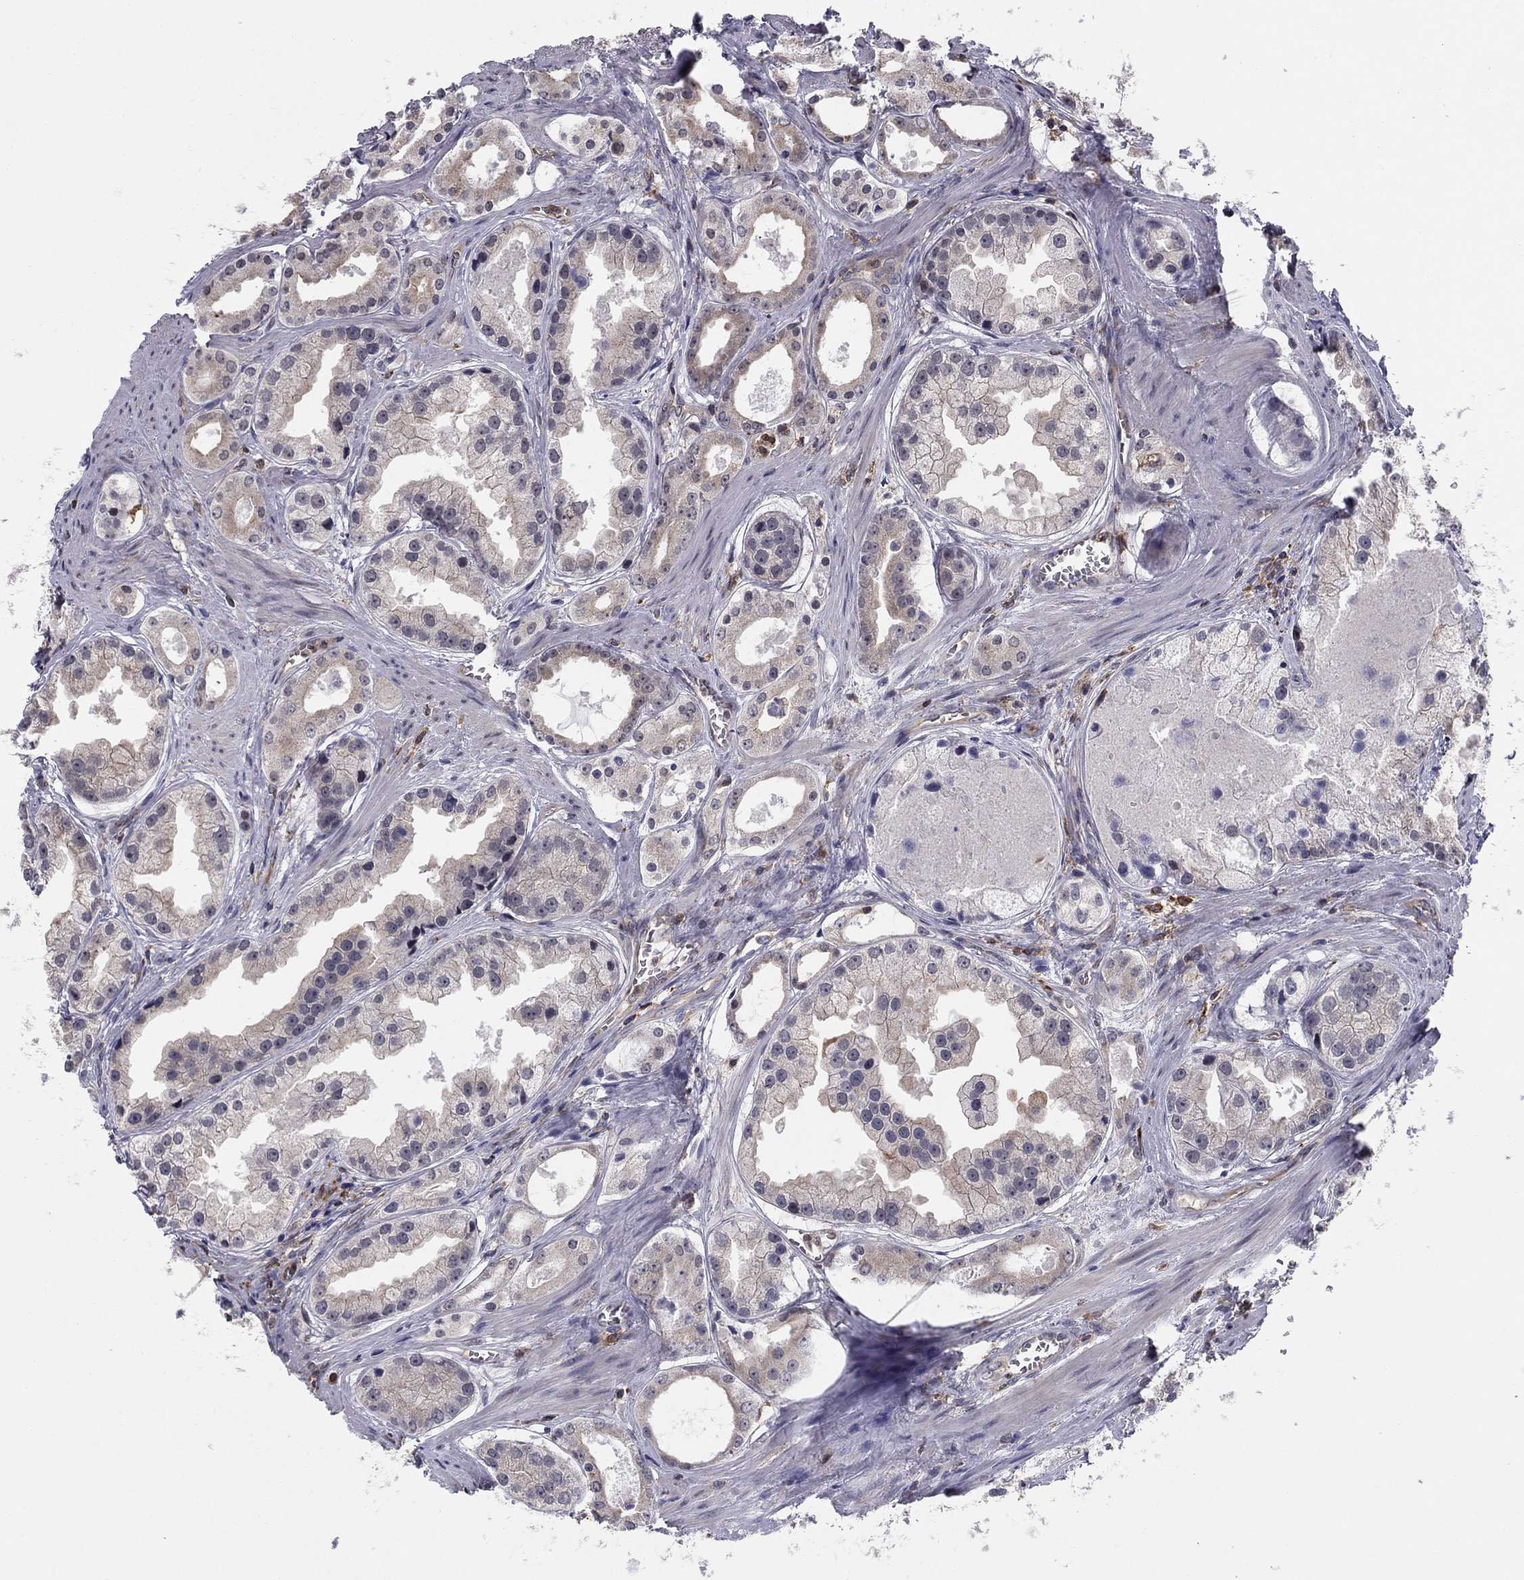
{"staining": {"intensity": "weak", "quantity": "<25%", "location": "cytoplasmic/membranous"}, "tissue": "prostate cancer", "cell_type": "Tumor cells", "image_type": "cancer", "snomed": [{"axis": "morphology", "description": "Adenocarcinoma, NOS"}, {"axis": "topography", "description": "Prostate"}], "caption": "An IHC micrograph of adenocarcinoma (prostate) is shown. There is no staining in tumor cells of adenocarcinoma (prostate). The staining is performed using DAB (3,3'-diaminobenzidine) brown chromogen with nuclei counter-stained in using hematoxylin.", "gene": "PLCB2", "patient": {"sex": "male", "age": 61}}